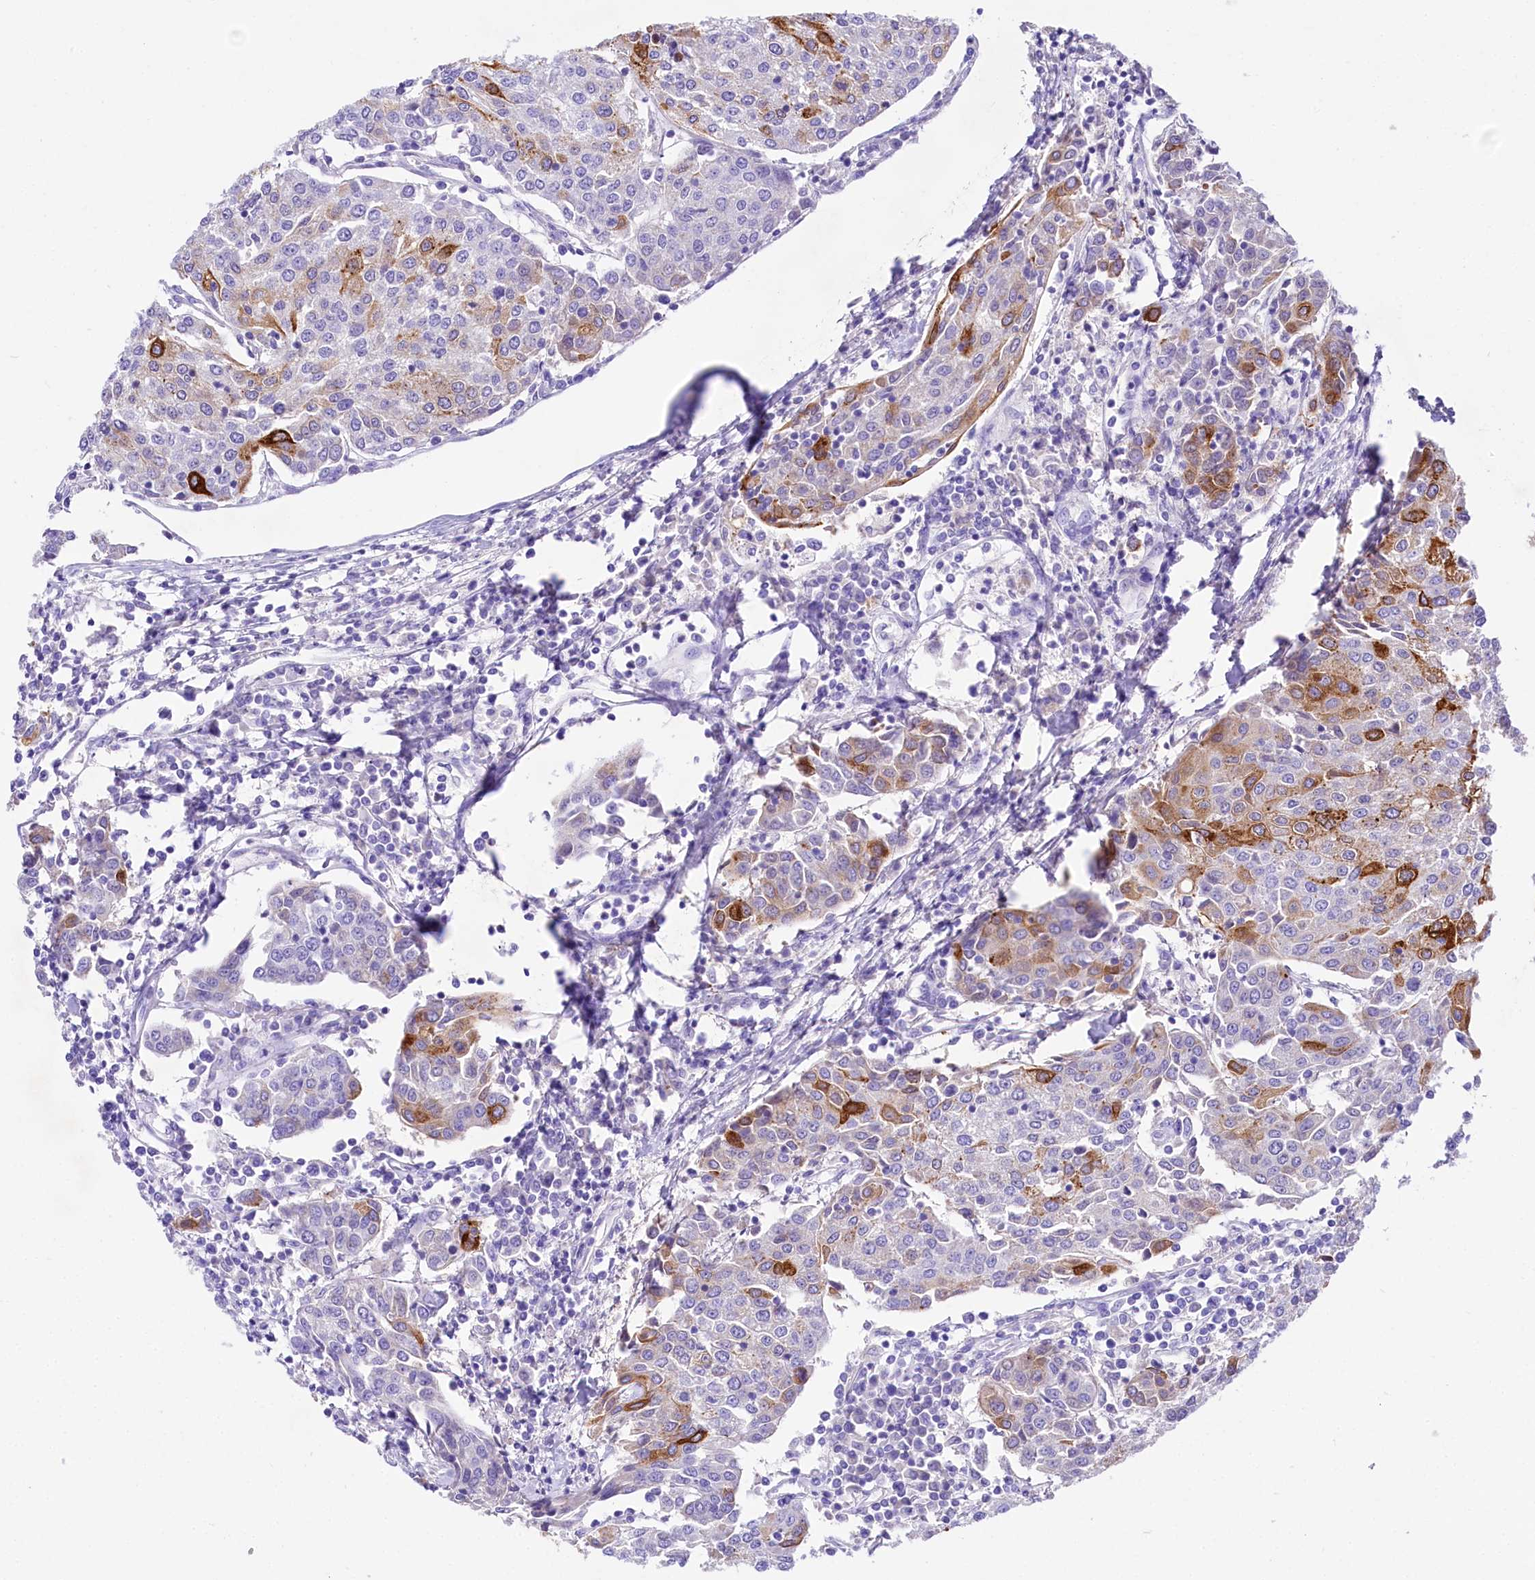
{"staining": {"intensity": "moderate", "quantity": "<25%", "location": "cytoplasmic/membranous"}, "tissue": "urothelial cancer", "cell_type": "Tumor cells", "image_type": "cancer", "snomed": [{"axis": "morphology", "description": "Urothelial carcinoma, High grade"}, {"axis": "topography", "description": "Urinary bladder"}], "caption": "Urothelial carcinoma (high-grade) was stained to show a protein in brown. There is low levels of moderate cytoplasmic/membranous staining in approximately <25% of tumor cells.", "gene": "A2ML1", "patient": {"sex": "female", "age": 85}}